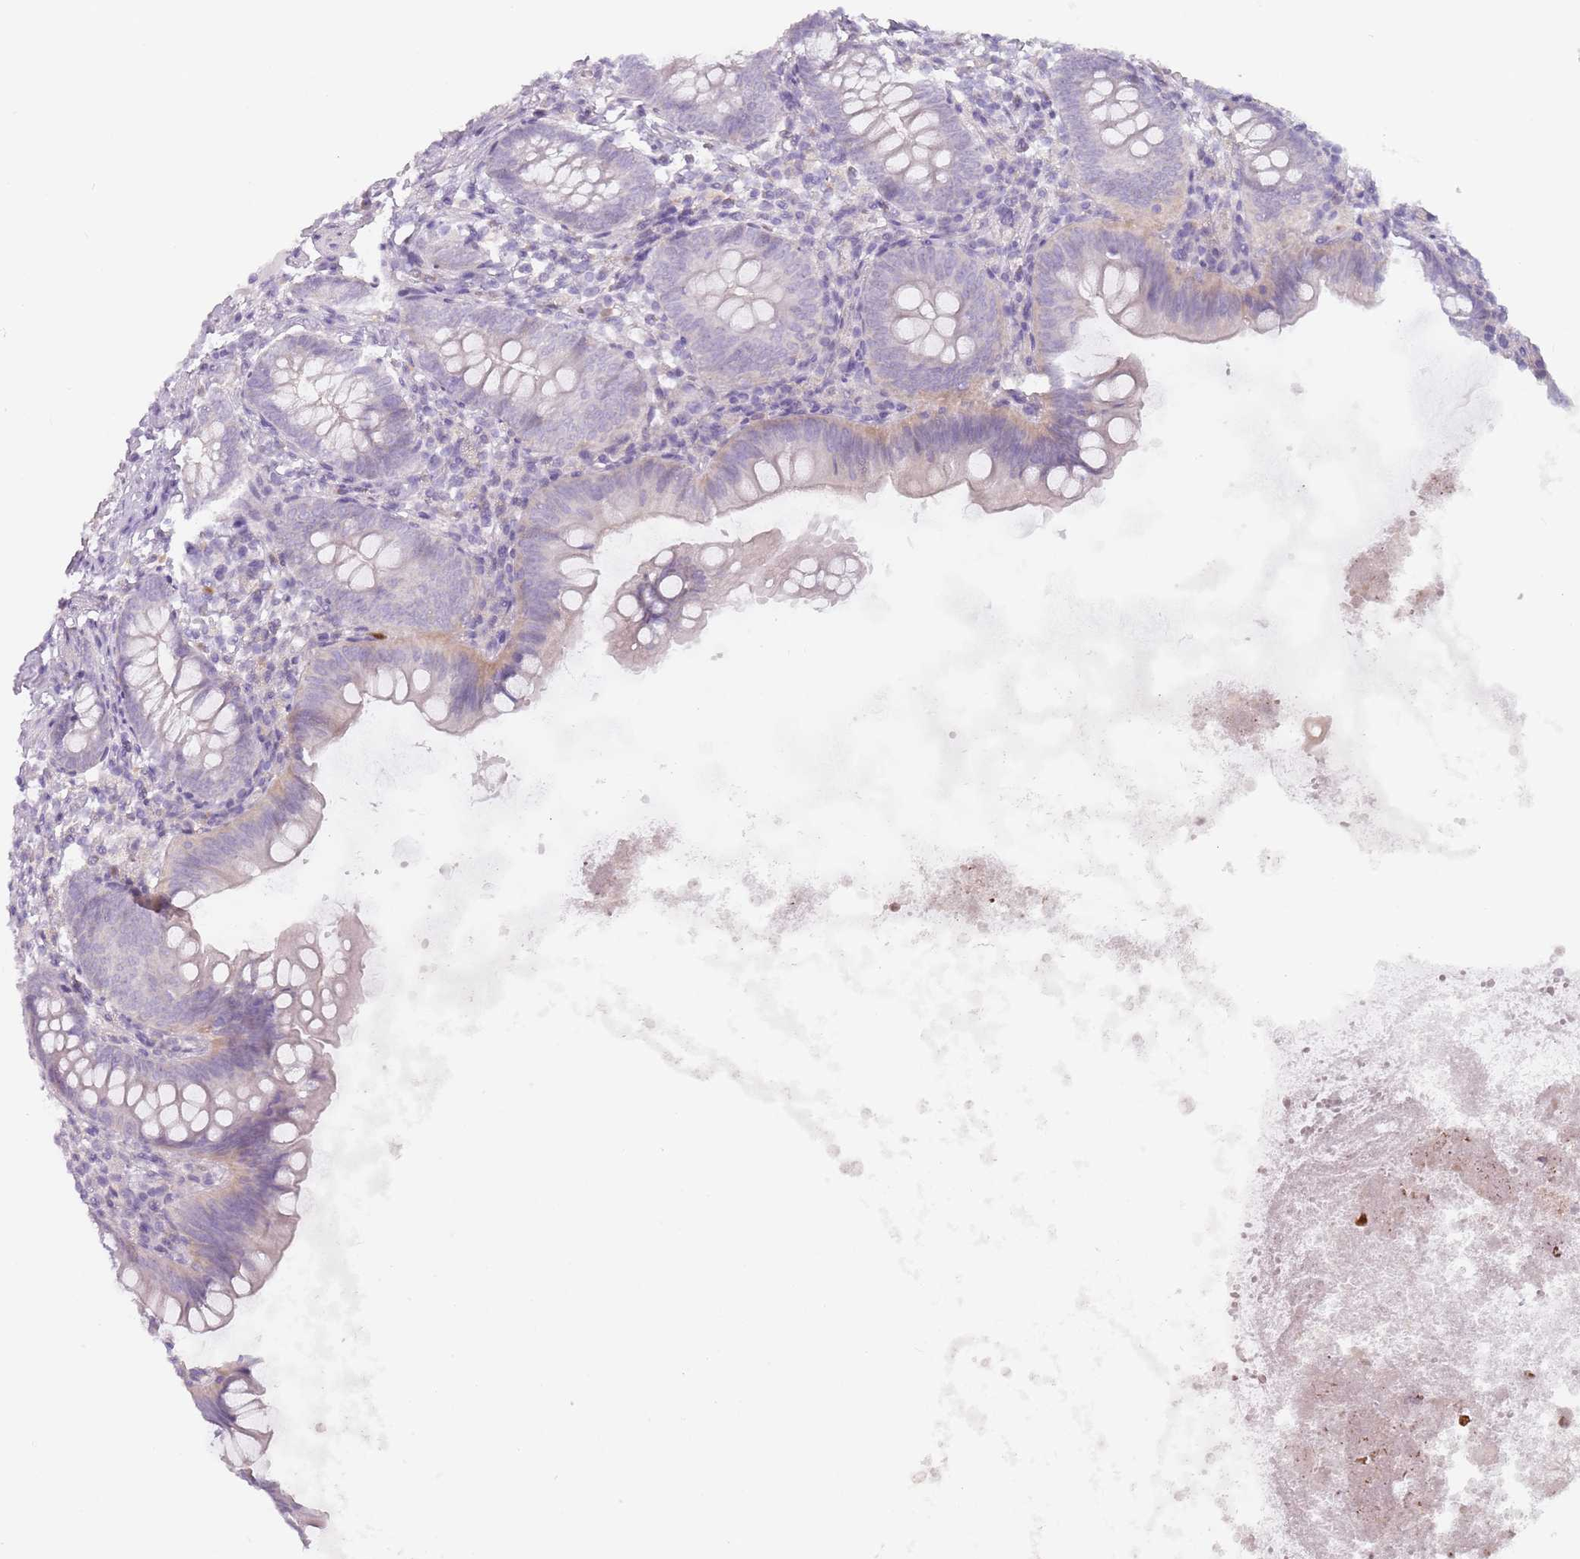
{"staining": {"intensity": "negative", "quantity": "none", "location": "none"}, "tissue": "appendix", "cell_type": "Glandular cells", "image_type": "normal", "snomed": [{"axis": "morphology", "description": "Normal tissue, NOS"}, {"axis": "topography", "description": "Appendix"}], "caption": "Immunohistochemical staining of normal appendix reveals no significant staining in glandular cells.", "gene": "ZNF584", "patient": {"sex": "female", "age": 62}}